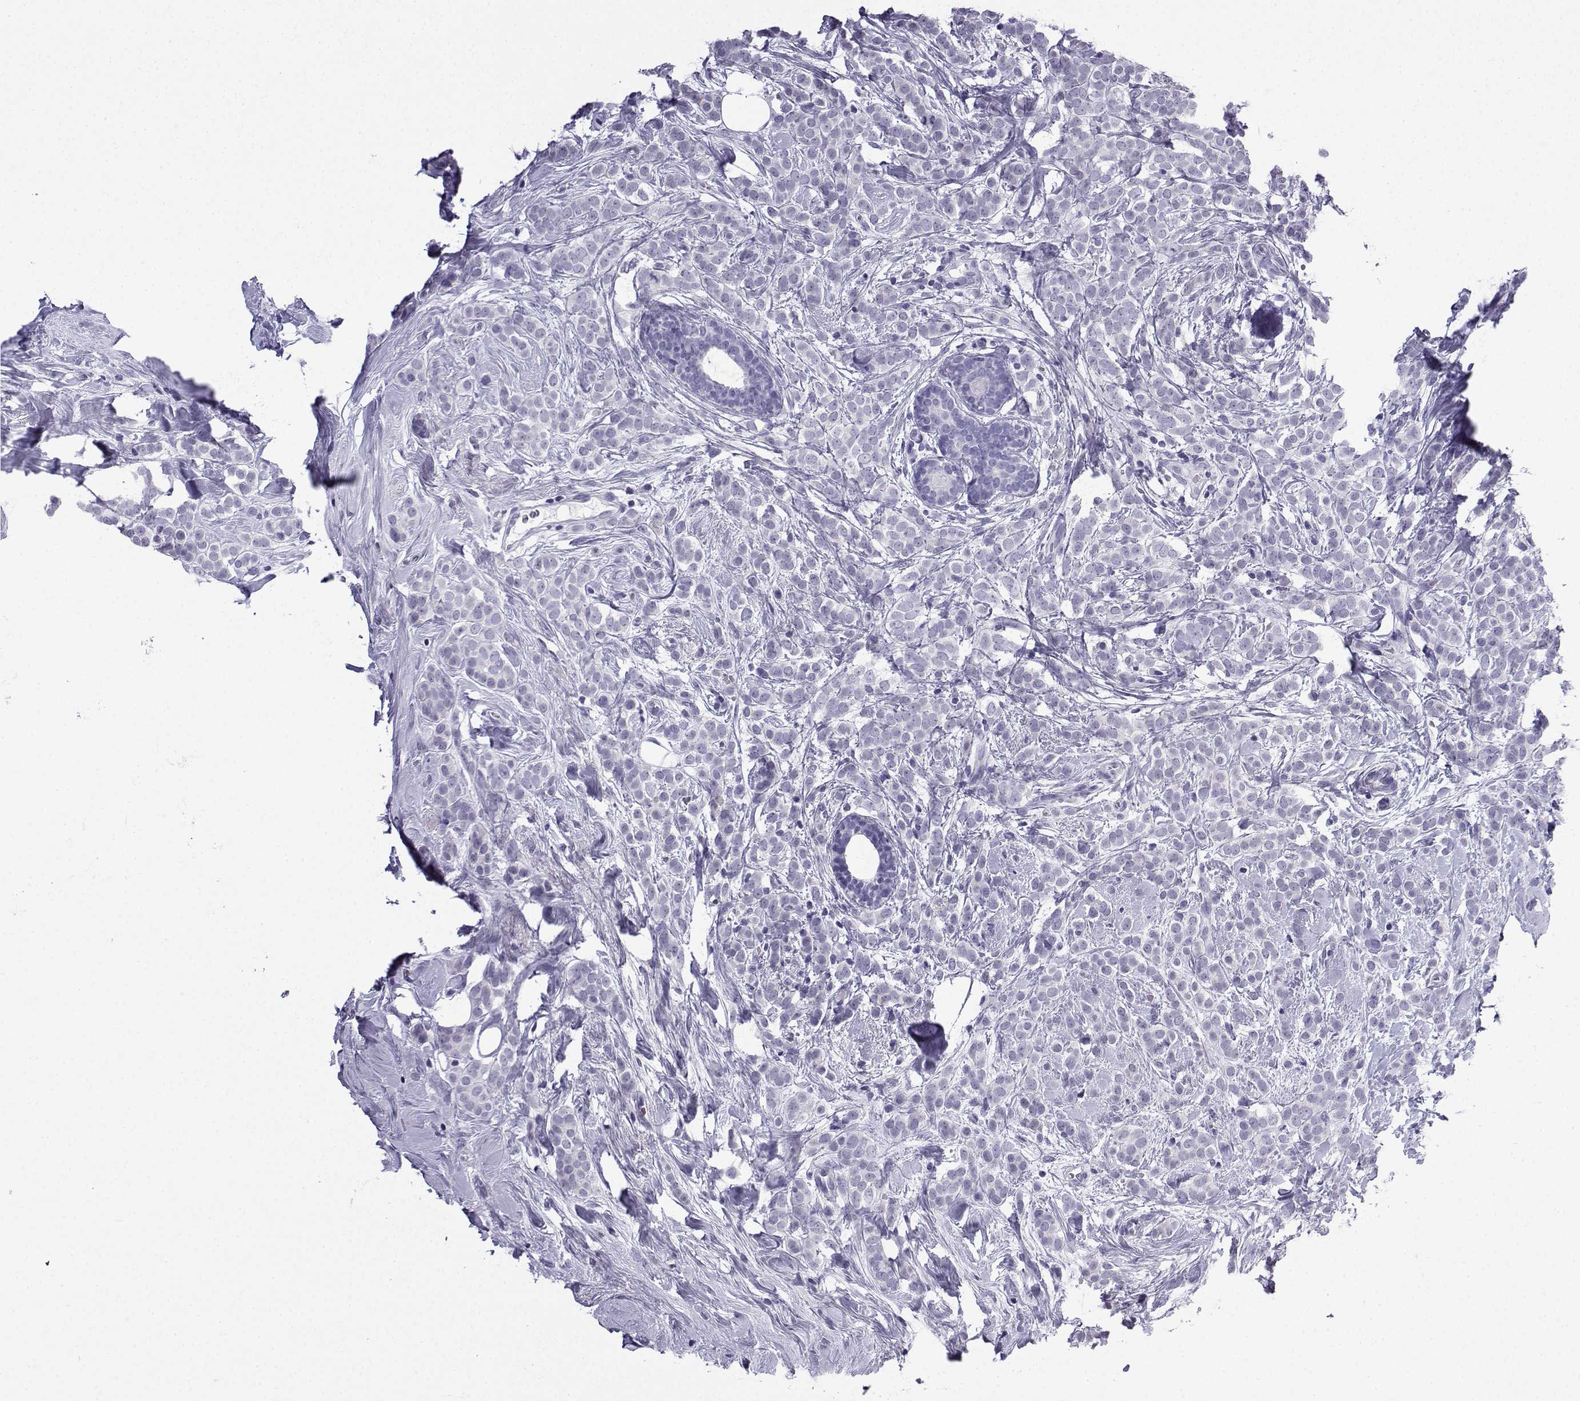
{"staining": {"intensity": "negative", "quantity": "none", "location": "none"}, "tissue": "breast cancer", "cell_type": "Tumor cells", "image_type": "cancer", "snomed": [{"axis": "morphology", "description": "Lobular carcinoma"}, {"axis": "topography", "description": "Breast"}], "caption": "This is an IHC image of lobular carcinoma (breast). There is no expression in tumor cells.", "gene": "ACRBP", "patient": {"sex": "female", "age": 49}}